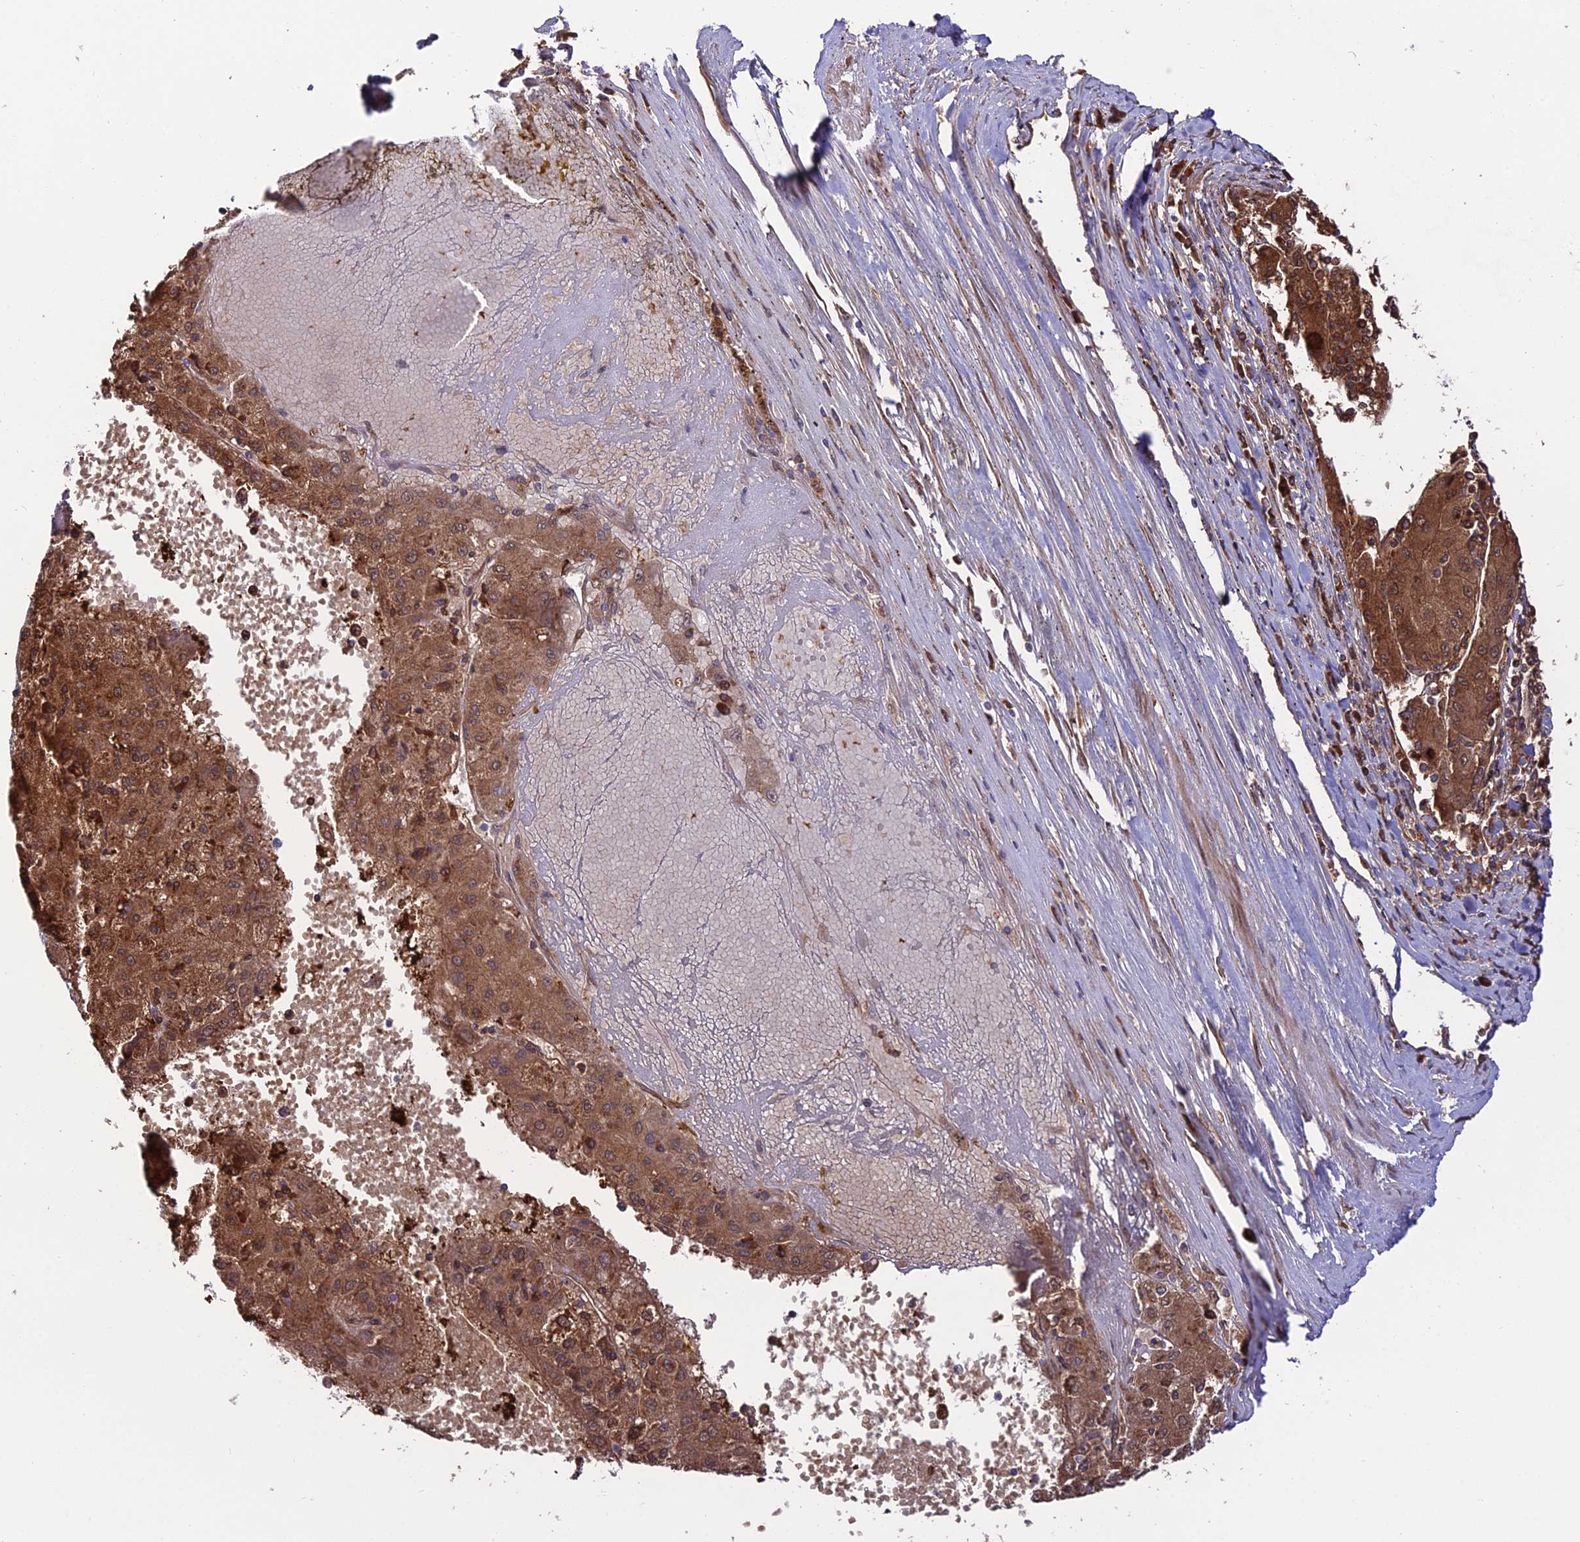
{"staining": {"intensity": "strong", "quantity": ">75%", "location": "cytoplasmic/membranous,nuclear"}, "tissue": "liver cancer", "cell_type": "Tumor cells", "image_type": "cancer", "snomed": [{"axis": "morphology", "description": "Carcinoma, Hepatocellular, NOS"}, {"axis": "topography", "description": "Liver"}], "caption": "This image demonstrates liver cancer stained with immunohistochemistry to label a protein in brown. The cytoplasmic/membranous and nuclear of tumor cells show strong positivity for the protein. Nuclei are counter-stained blue.", "gene": "DDX19A", "patient": {"sex": "male", "age": 72}}